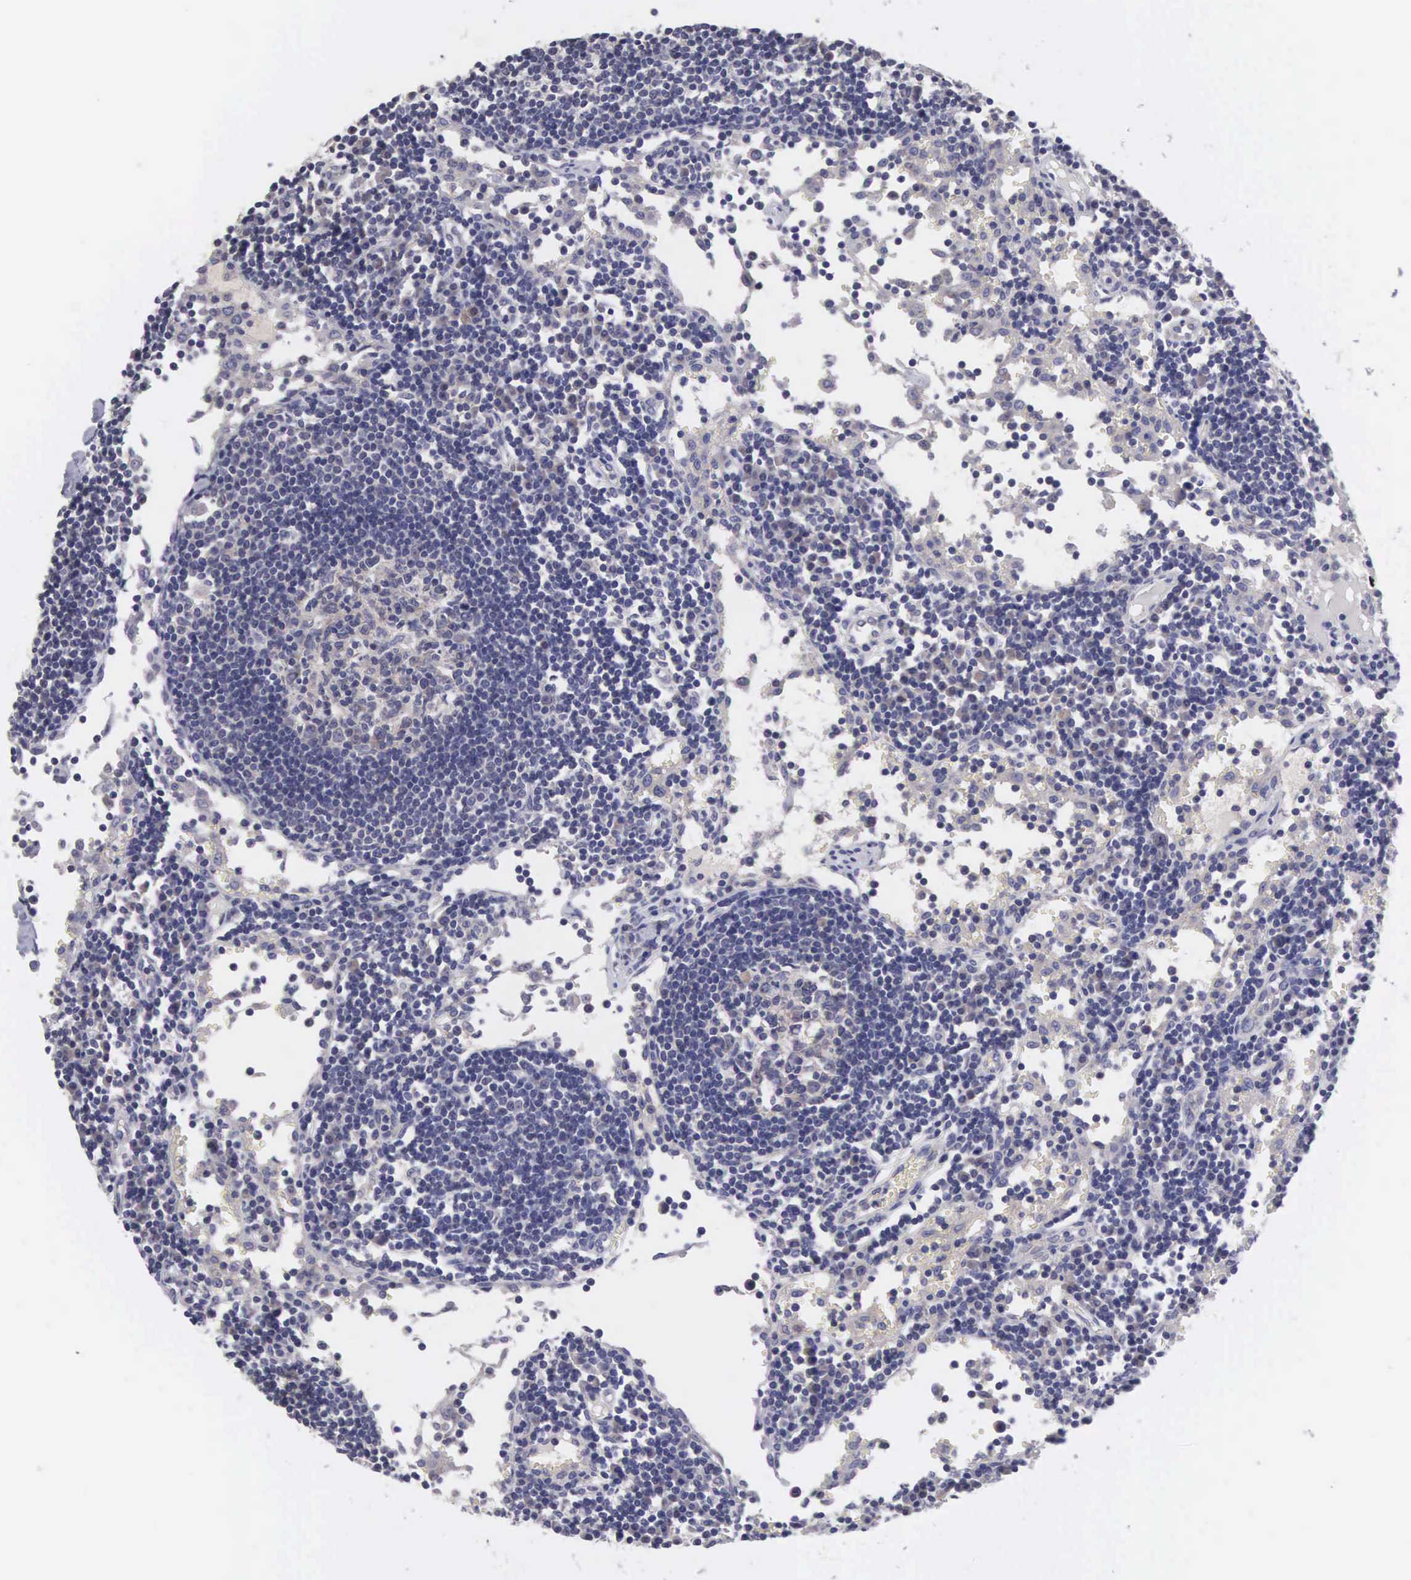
{"staining": {"intensity": "negative", "quantity": "none", "location": "none"}, "tissue": "lymph node", "cell_type": "Germinal center cells", "image_type": "normal", "snomed": [{"axis": "morphology", "description": "Normal tissue, NOS"}, {"axis": "topography", "description": "Lymph node"}], "caption": "This is an immunohistochemistry image of unremarkable lymph node. There is no positivity in germinal center cells.", "gene": "SLITRK4", "patient": {"sex": "female", "age": 55}}